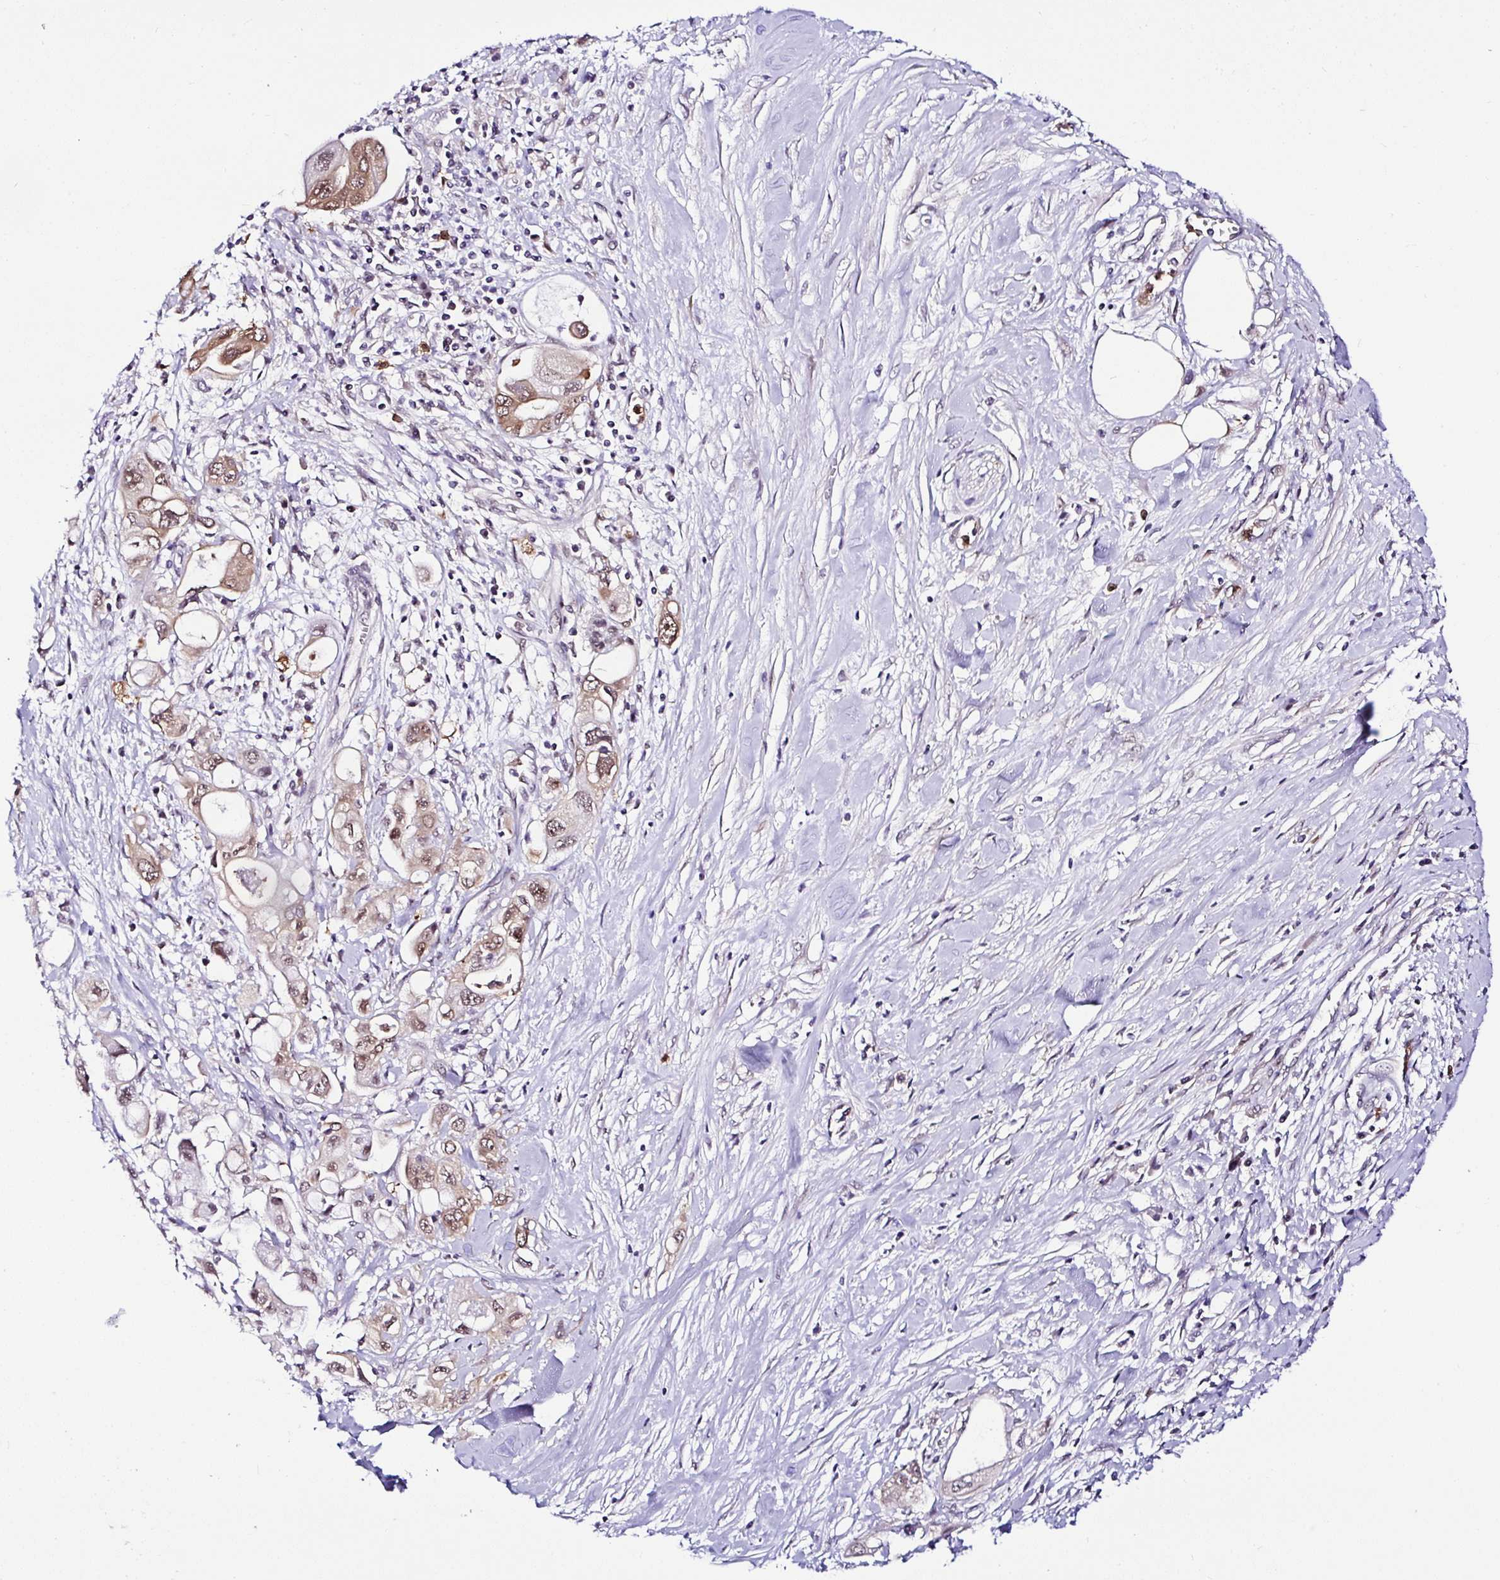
{"staining": {"intensity": "weak", "quantity": ">75%", "location": "cytoplasmic/membranous,nuclear"}, "tissue": "pancreatic cancer", "cell_type": "Tumor cells", "image_type": "cancer", "snomed": [{"axis": "morphology", "description": "Adenocarcinoma, NOS"}, {"axis": "topography", "description": "Pancreas"}], "caption": "Pancreatic cancer (adenocarcinoma) stained for a protein demonstrates weak cytoplasmic/membranous and nuclear positivity in tumor cells.", "gene": "PIN4", "patient": {"sex": "female", "age": 56}}